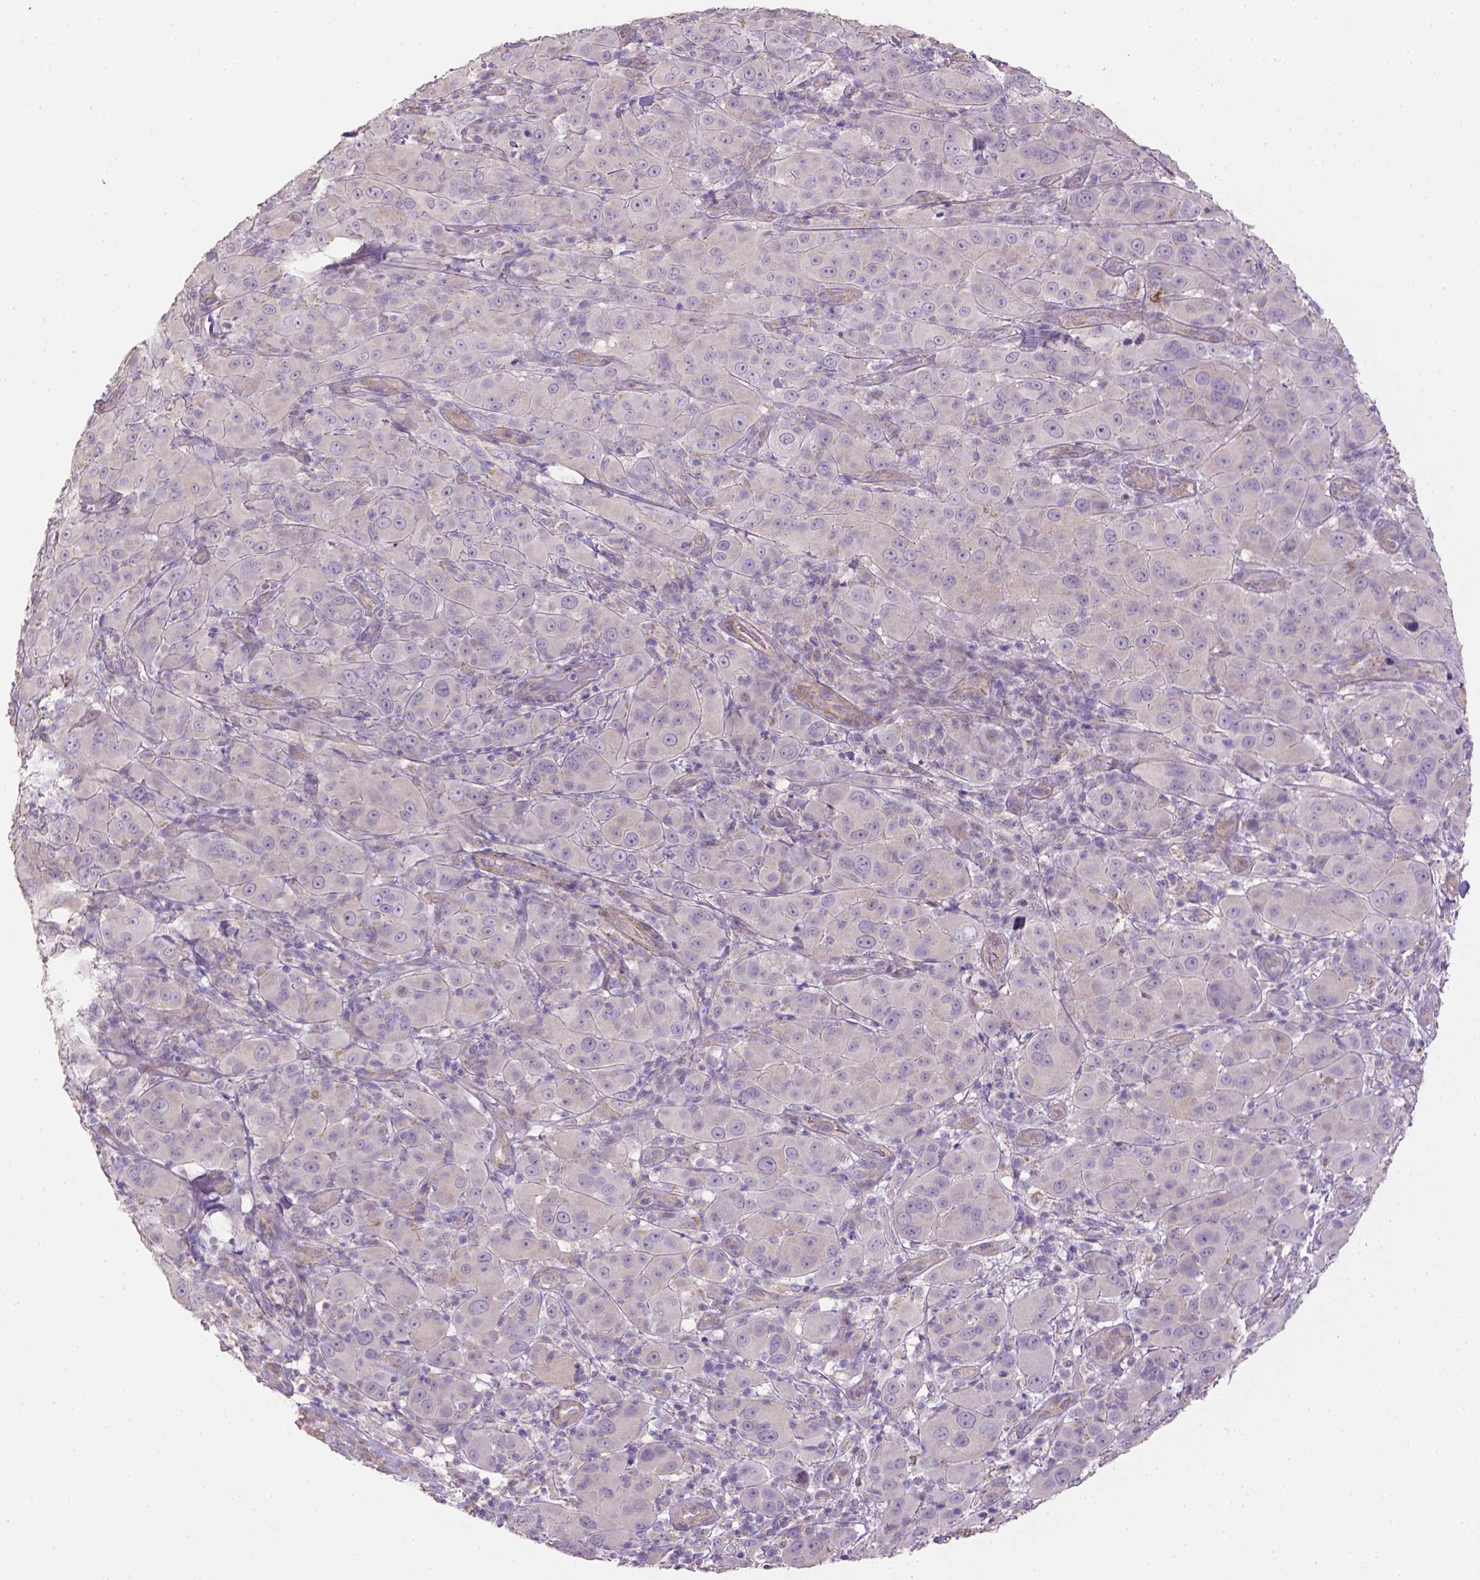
{"staining": {"intensity": "negative", "quantity": "none", "location": "none"}, "tissue": "melanoma", "cell_type": "Tumor cells", "image_type": "cancer", "snomed": [{"axis": "morphology", "description": "Malignant melanoma, NOS"}, {"axis": "topography", "description": "Skin"}], "caption": "High power microscopy micrograph of an immunohistochemistry (IHC) micrograph of malignant melanoma, revealing no significant positivity in tumor cells.", "gene": "HTRA1", "patient": {"sex": "female", "age": 87}}